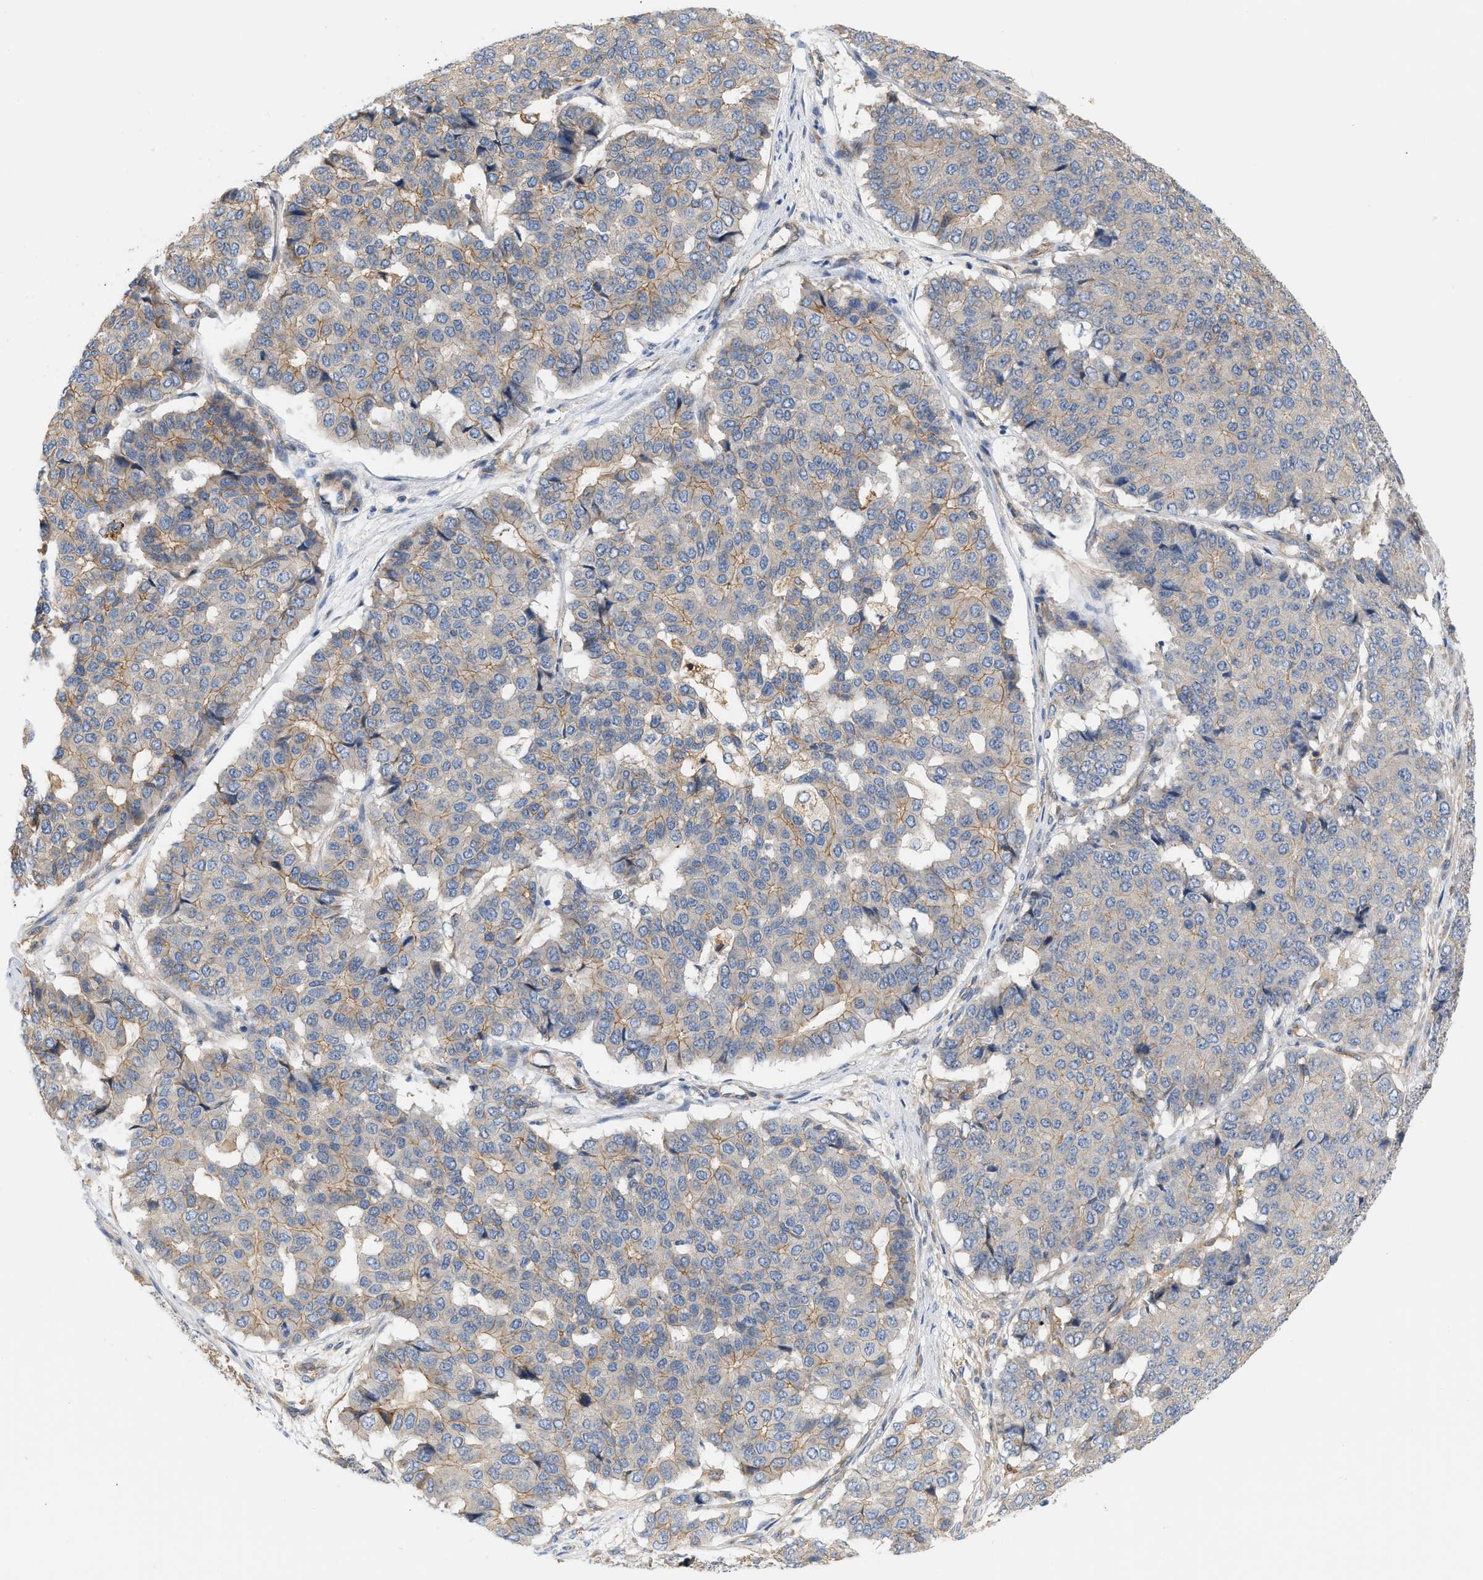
{"staining": {"intensity": "weak", "quantity": "25%-75%", "location": "cytoplasmic/membranous"}, "tissue": "pancreatic cancer", "cell_type": "Tumor cells", "image_type": "cancer", "snomed": [{"axis": "morphology", "description": "Adenocarcinoma, NOS"}, {"axis": "topography", "description": "Pancreas"}], "caption": "Protein staining of pancreatic cancer (adenocarcinoma) tissue exhibits weak cytoplasmic/membranous expression in about 25%-75% of tumor cells. (brown staining indicates protein expression, while blue staining denotes nuclei).", "gene": "CTXN1", "patient": {"sex": "male", "age": 50}}